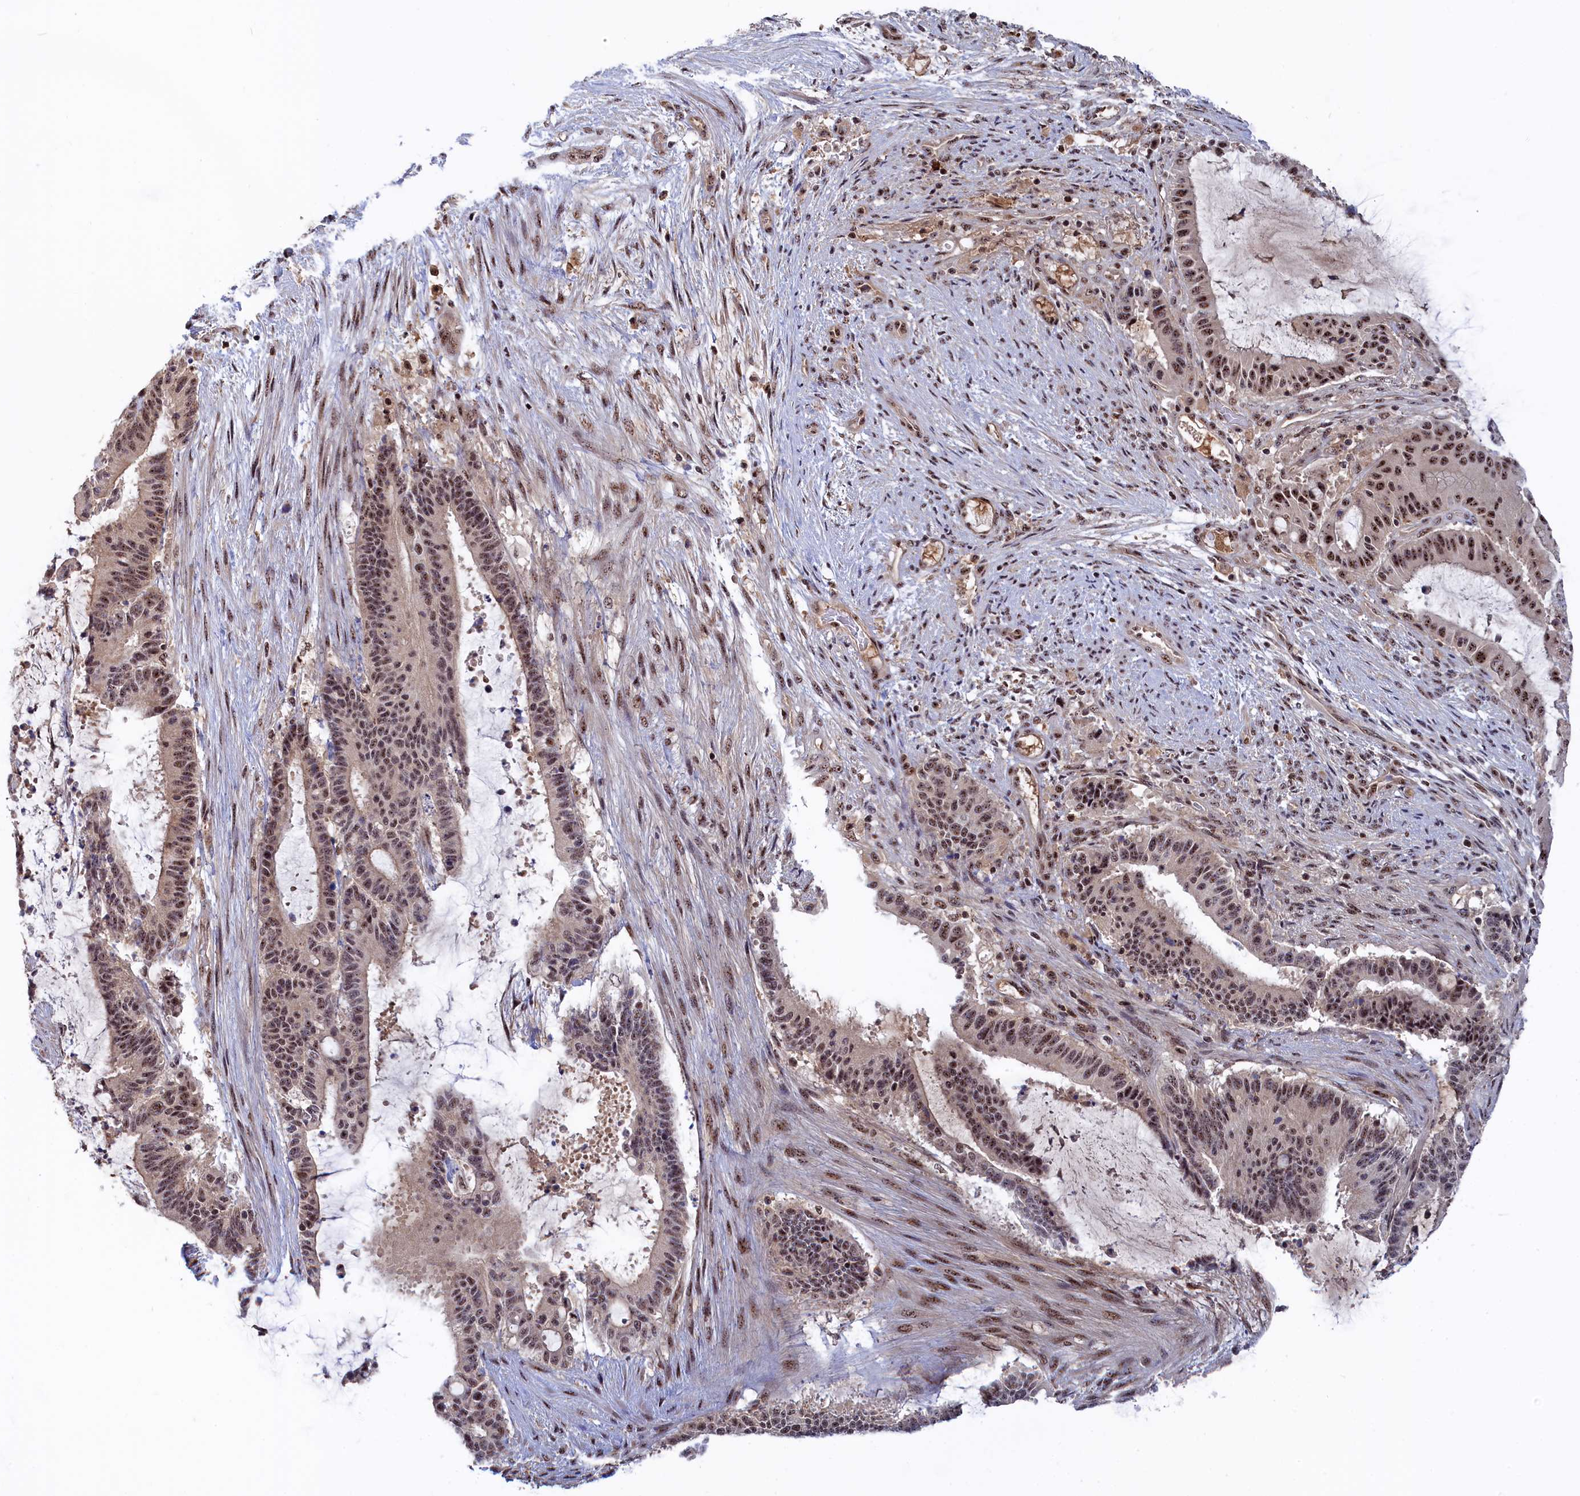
{"staining": {"intensity": "moderate", "quantity": ">75%", "location": "nuclear"}, "tissue": "liver cancer", "cell_type": "Tumor cells", "image_type": "cancer", "snomed": [{"axis": "morphology", "description": "Normal tissue, NOS"}, {"axis": "morphology", "description": "Cholangiocarcinoma"}, {"axis": "topography", "description": "Liver"}, {"axis": "topography", "description": "Peripheral nerve tissue"}], "caption": "The histopathology image shows a brown stain indicating the presence of a protein in the nuclear of tumor cells in cholangiocarcinoma (liver).", "gene": "TAB1", "patient": {"sex": "female", "age": 73}}